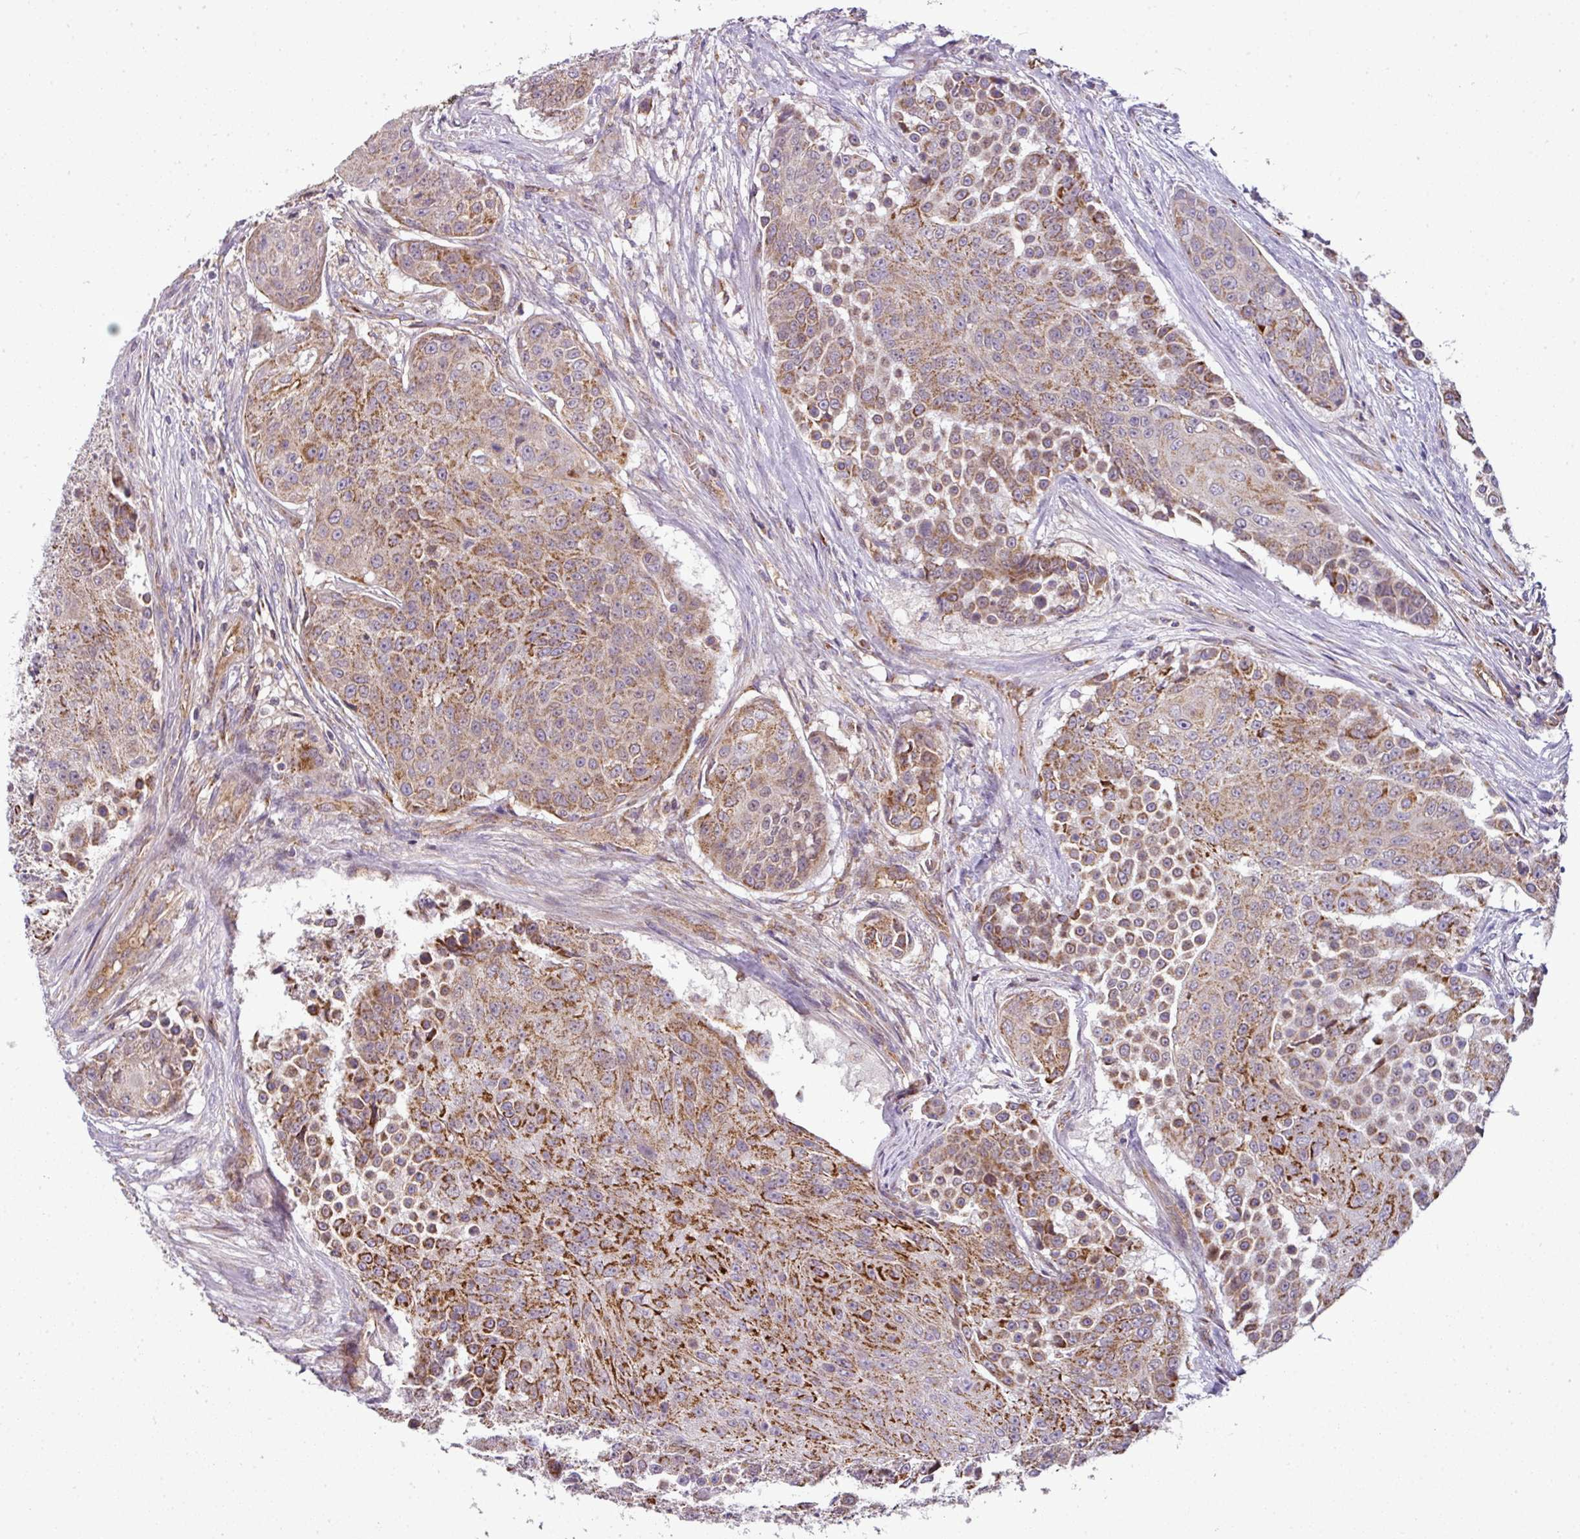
{"staining": {"intensity": "moderate", "quantity": ">75%", "location": "cytoplasmic/membranous"}, "tissue": "urothelial cancer", "cell_type": "Tumor cells", "image_type": "cancer", "snomed": [{"axis": "morphology", "description": "Urothelial carcinoma, High grade"}, {"axis": "topography", "description": "Urinary bladder"}], "caption": "Urothelial cancer stained with IHC displays moderate cytoplasmic/membranous positivity in about >75% of tumor cells. The staining was performed using DAB to visualize the protein expression in brown, while the nuclei were stained in blue with hematoxylin (Magnification: 20x).", "gene": "PRELID3B", "patient": {"sex": "female", "age": 63}}